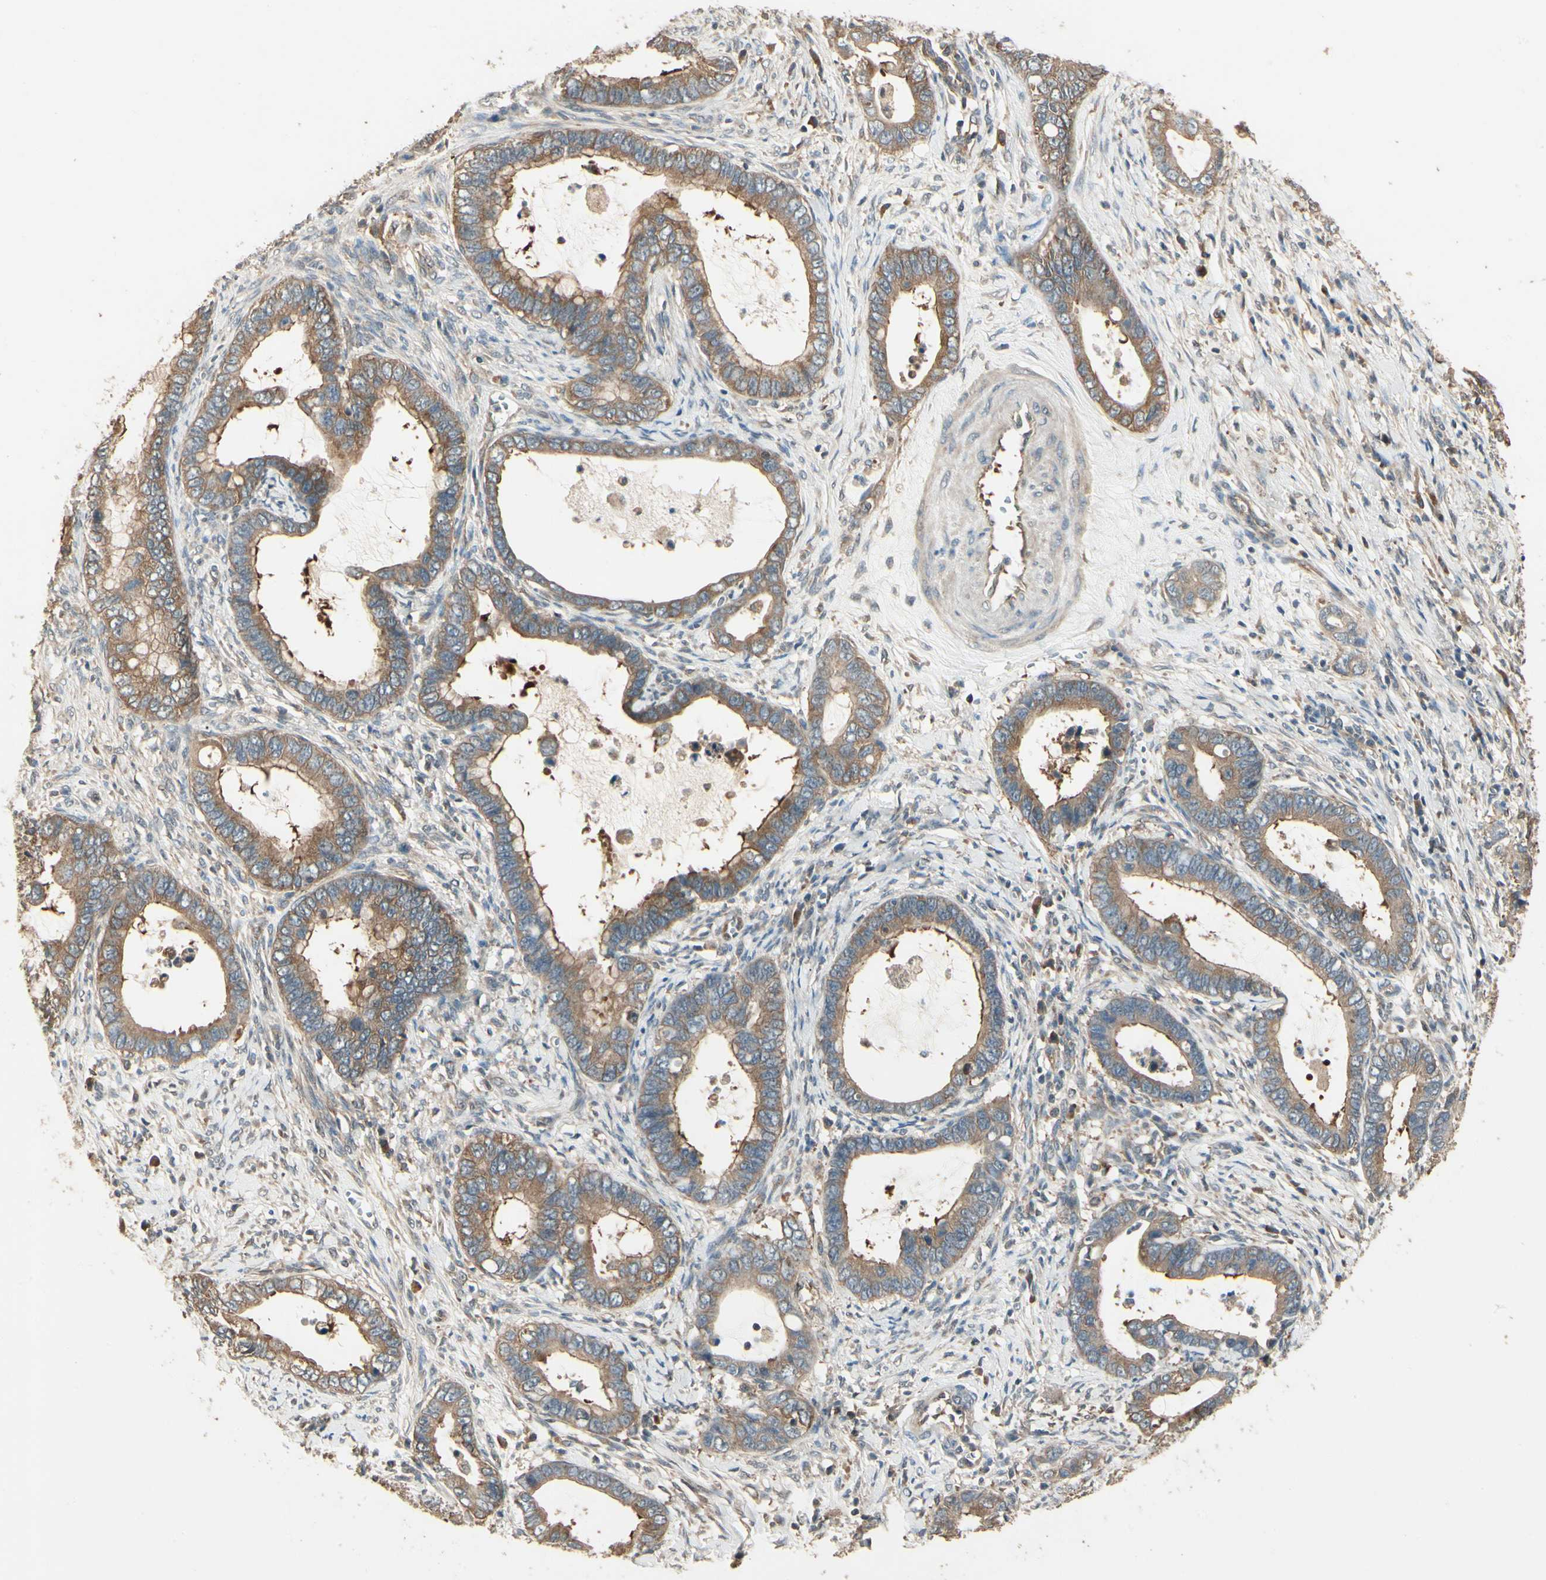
{"staining": {"intensity": "moderate", "quantity": ">75%", "location": "cytoplasmic/membranous"}, "tissue": "cervical cancer", "cell_type": "Tumor cells", "image_type": "cancer", "snomed": [{"axis": "morphology", "description": "Adenocarcinoma, NOS"}, {"axis": "topography", "description": "Cervix"}], "caption": "DAB immunohistochemical staining of human adenocarcinoma (cervical) exhibits moderate cytoplasmic/membranous protein expression in approximately >75% of tumor cells.", "gene": "CCT7", "patient": {"sex": "female", "age": 44}}